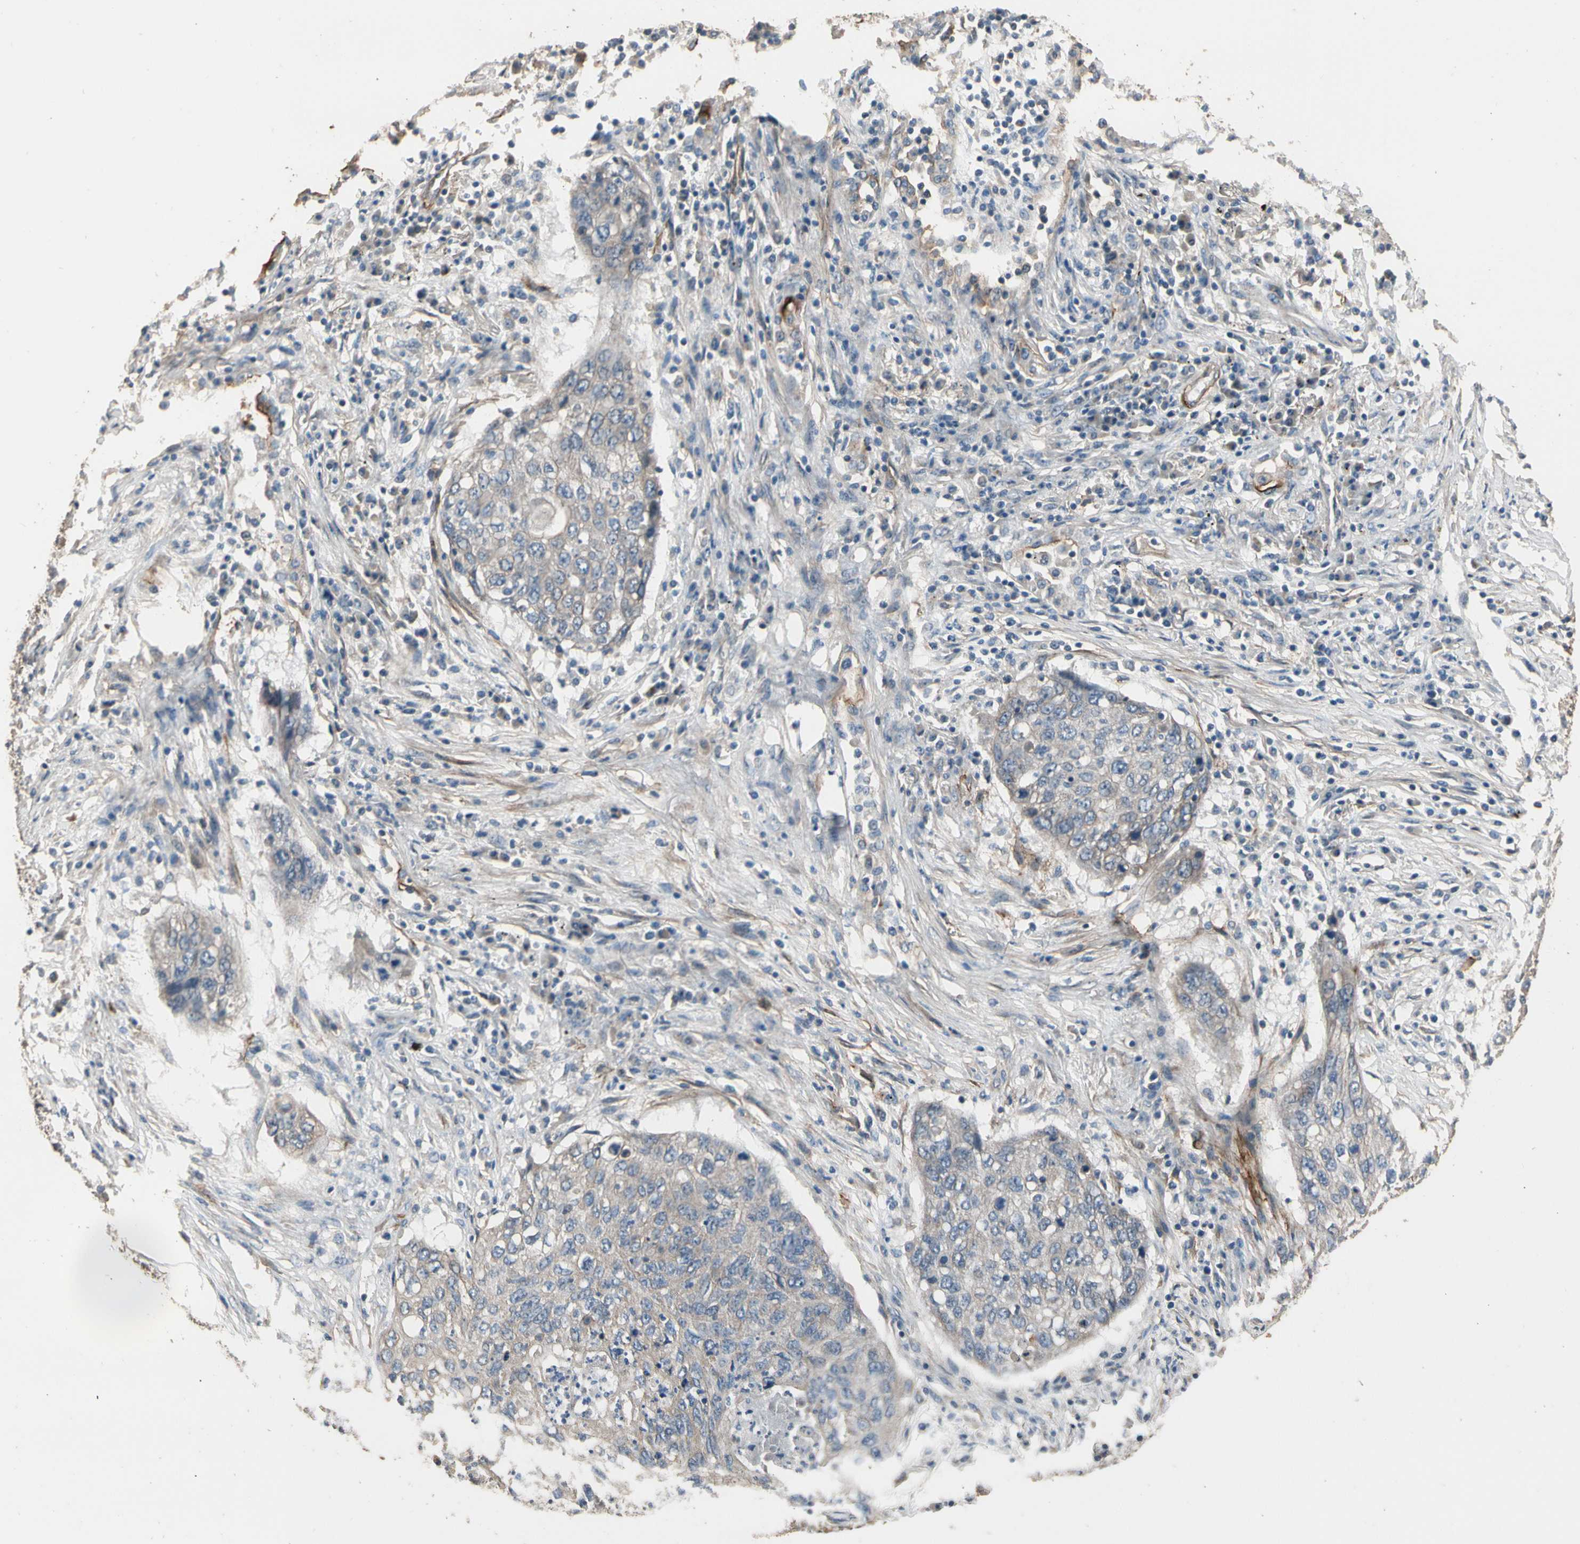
{"staining": {"intensity": "weak", "quantity": ">75%", "location": "cytoplasmic/membranous"}, "tissue": "lung cancer", "cell_type": "Tumor cells", "image_type": "cancer", "snomed": [{"axis": "morphology", "description": "Squamous cell carcinoma, NOS"}, {"axis": "topography", "description": "Lung"}], "caption": "Immunohistochemical staining of lung cancer displays weak cytoplasmic/membranous protein expression in about >75% of tumor cells.", "gene": "SUSD2", "patient": {"sex": "female", "age": 63}}